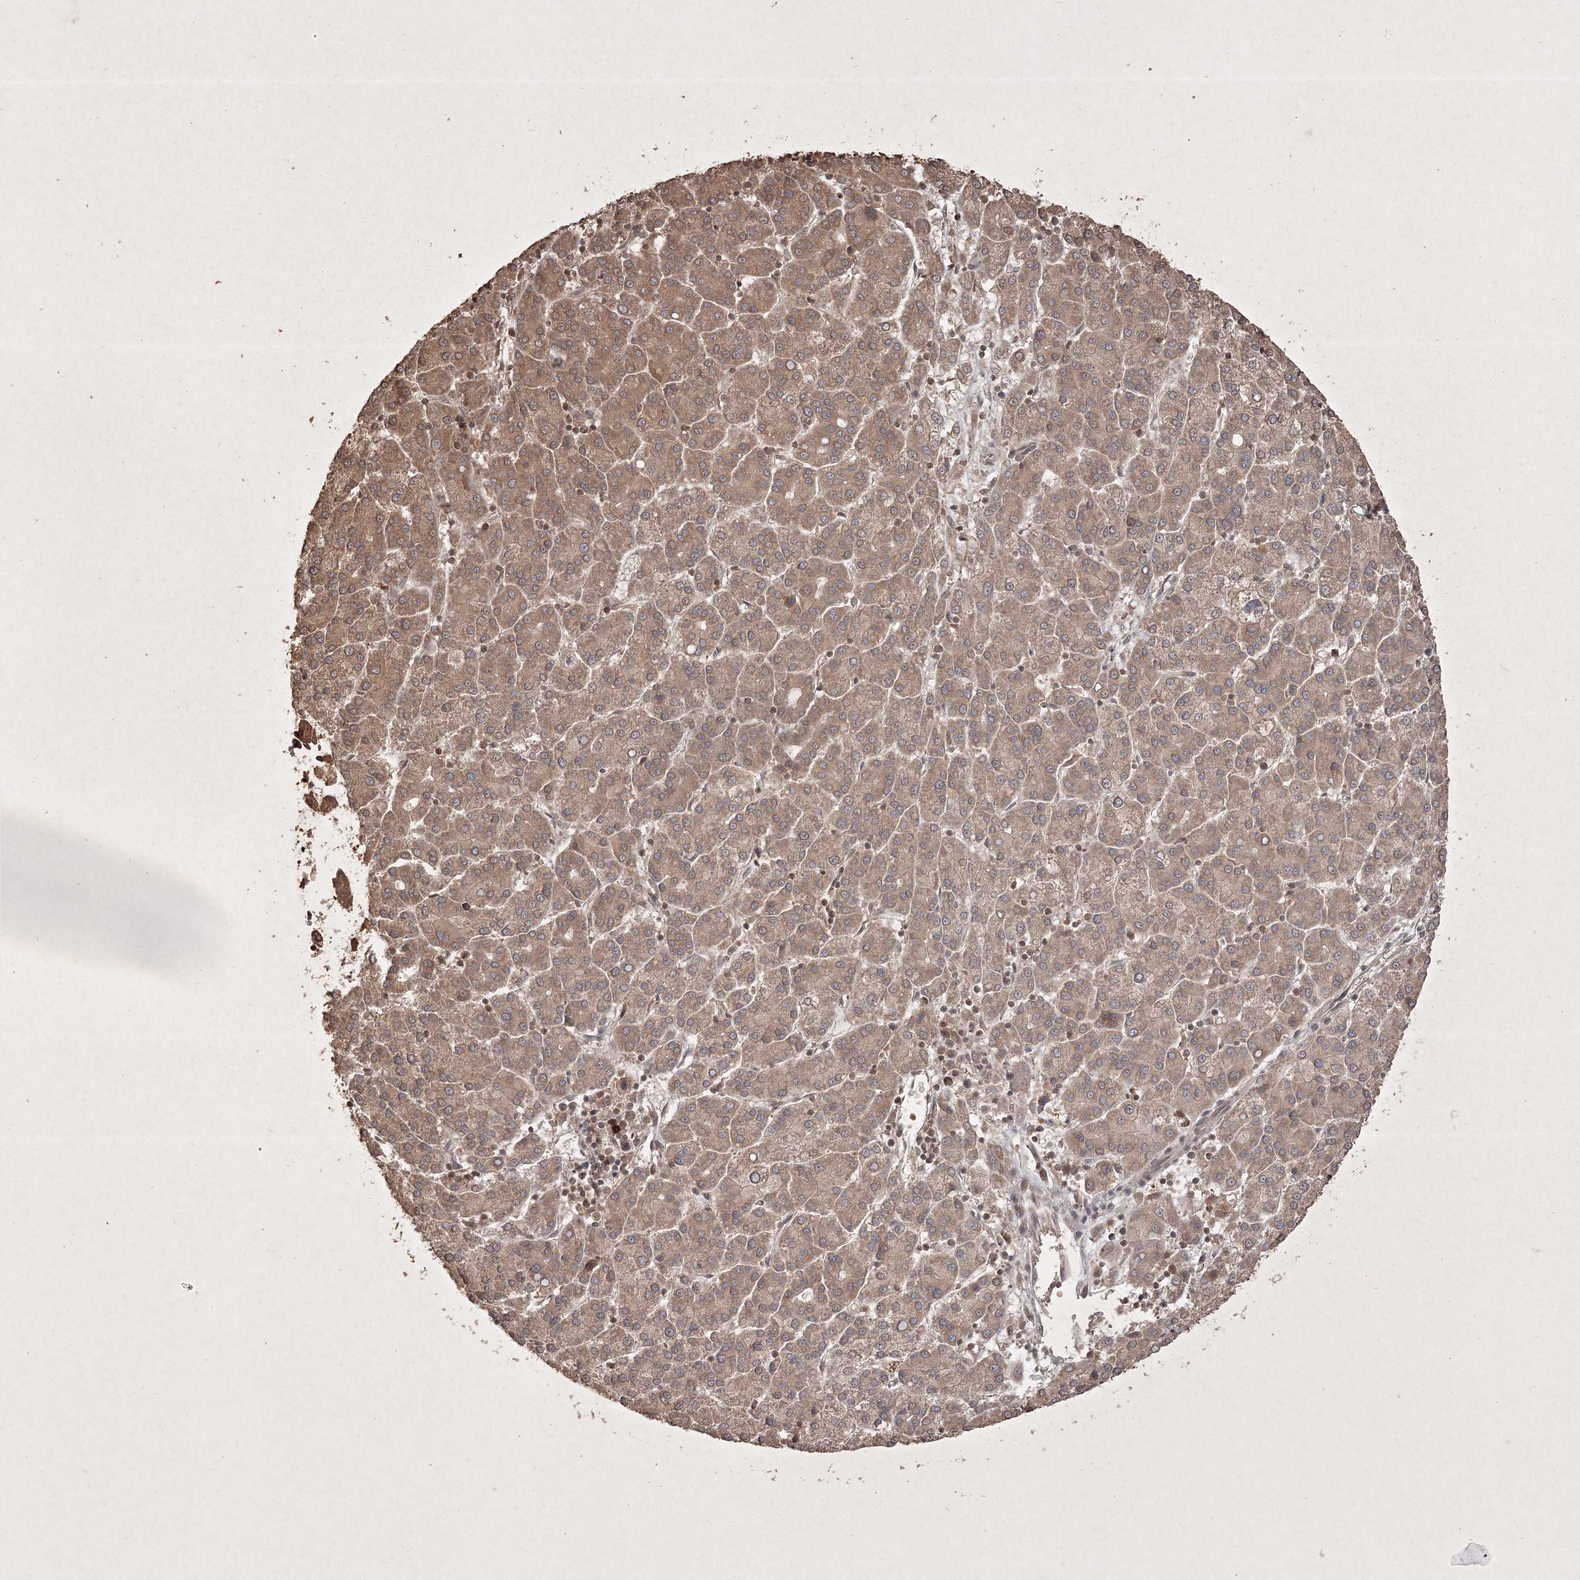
{"staining": {"intensity": "moderate", "quantity": ">75%", "location": "cytoplasmic/membranous"}, "tissue": "liver cancer", "cell_type": "Tumor cells", "image_type": "cancer", "snomed": [{"axis": "morphology", "description": "Carcinoma, Hepatocellular, NOS"}, {"axis": "topography", "description": "Liver"}], "caption": "IHC of human hepatocellular carcinoma (liver) displays medium levels of moderate cytoplasmic/membranous positivity in approximately >75% of tumor cells.", "gene": "PELI3", "patient": {"sex": "female", "age": 58}}